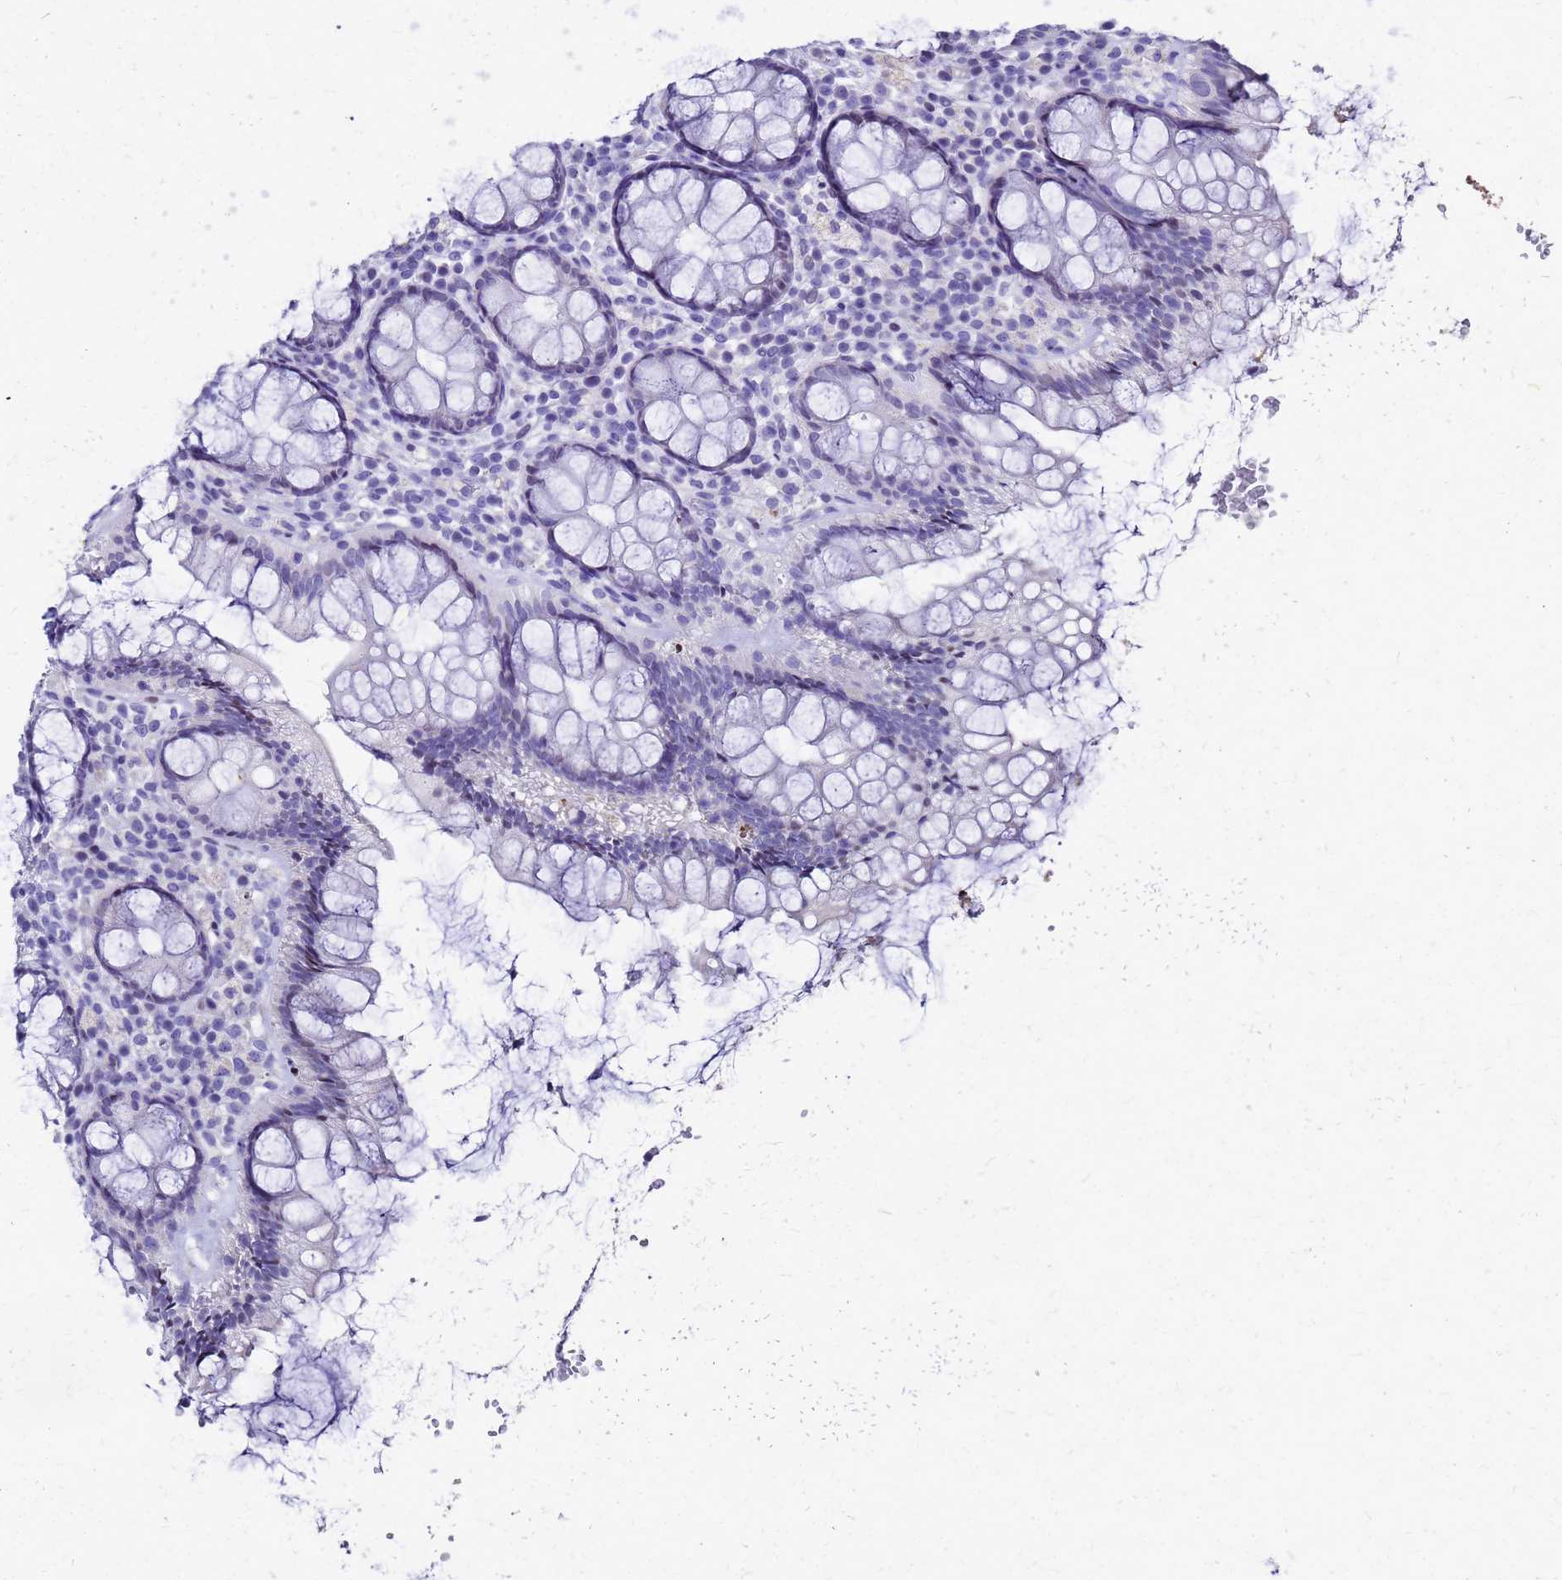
{"staining": {"intensity": "negative", "quantity": "none", "location": "none"}, "tissue": "rectum", "cell_type": "Glandular cells", "image_type": "normal", "snomed": [{"axis": "morphology", "description": "Normal tissue, NOS"}, {"axis": "topography", "description": "Rectum"}], "caption": "Immunohistochemistry image of normal rectum stained for a protein (brown), which reveals no expression in glandular cells.", "gene": "SMIM21", "patient": {"sex": "male", "age": 83}}